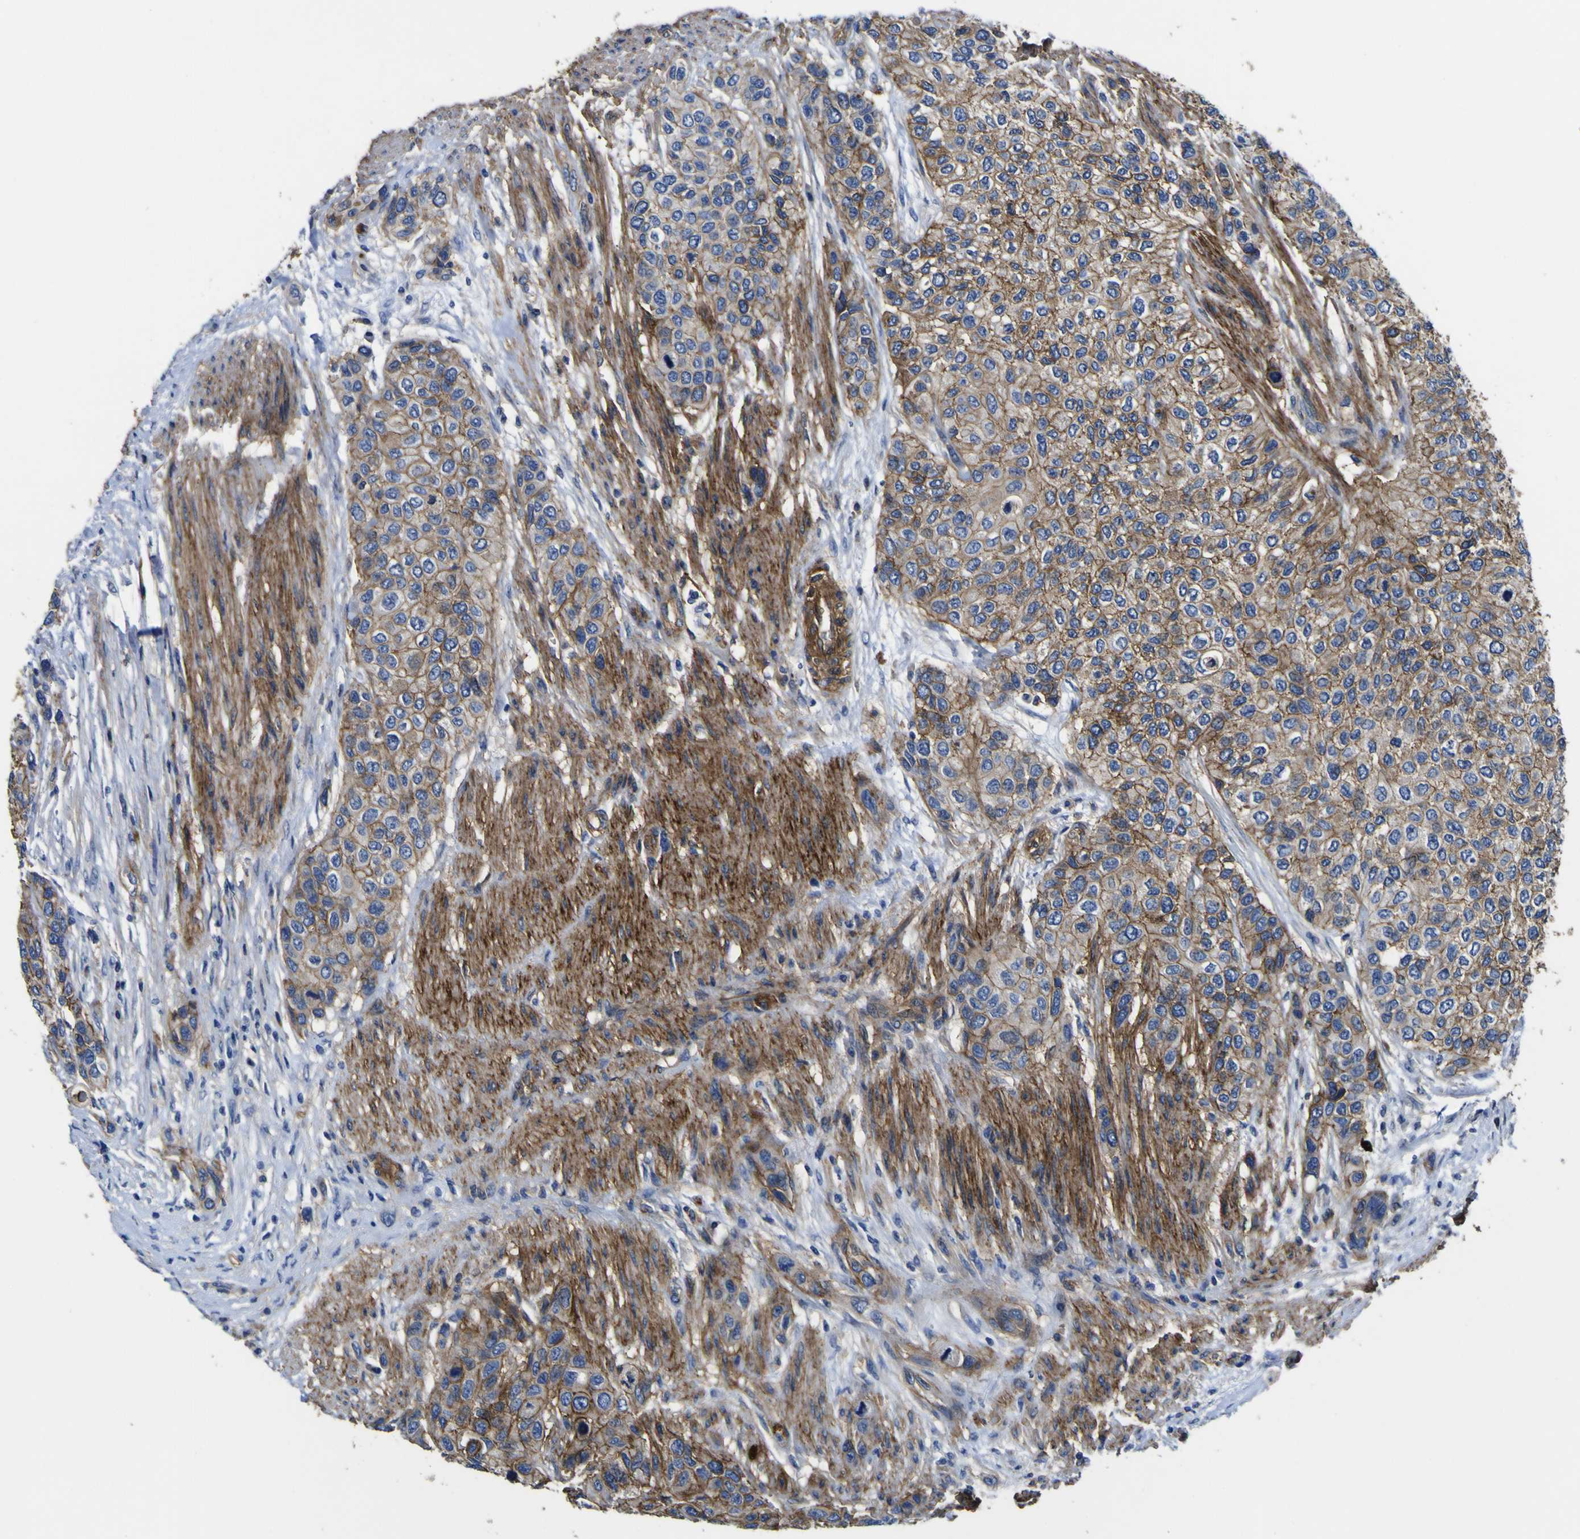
{"staining": {"intensity": "moderate", "quantity": "25%-75%", "location": "cytoplasmic/membranous"}, "tissue": "urothelial cancer", "cell_type": "Tumor cells", "image_type": "cancer", "snomed": [{"axis": "morphology", "description": "Urothelial carcinoma, High grade"}, {"axis": "topography", "description": "Urinary bladder"}], "caption": "High-power microscopy captured an immunohistochemistry (IHC) image of urothelial cancer, revealing moderate cytoplasmic/membranous staining in approximately 25%-75% of tumor cells.", "gene": "CD151", "patient": {"sex": "female", "age": 56}}